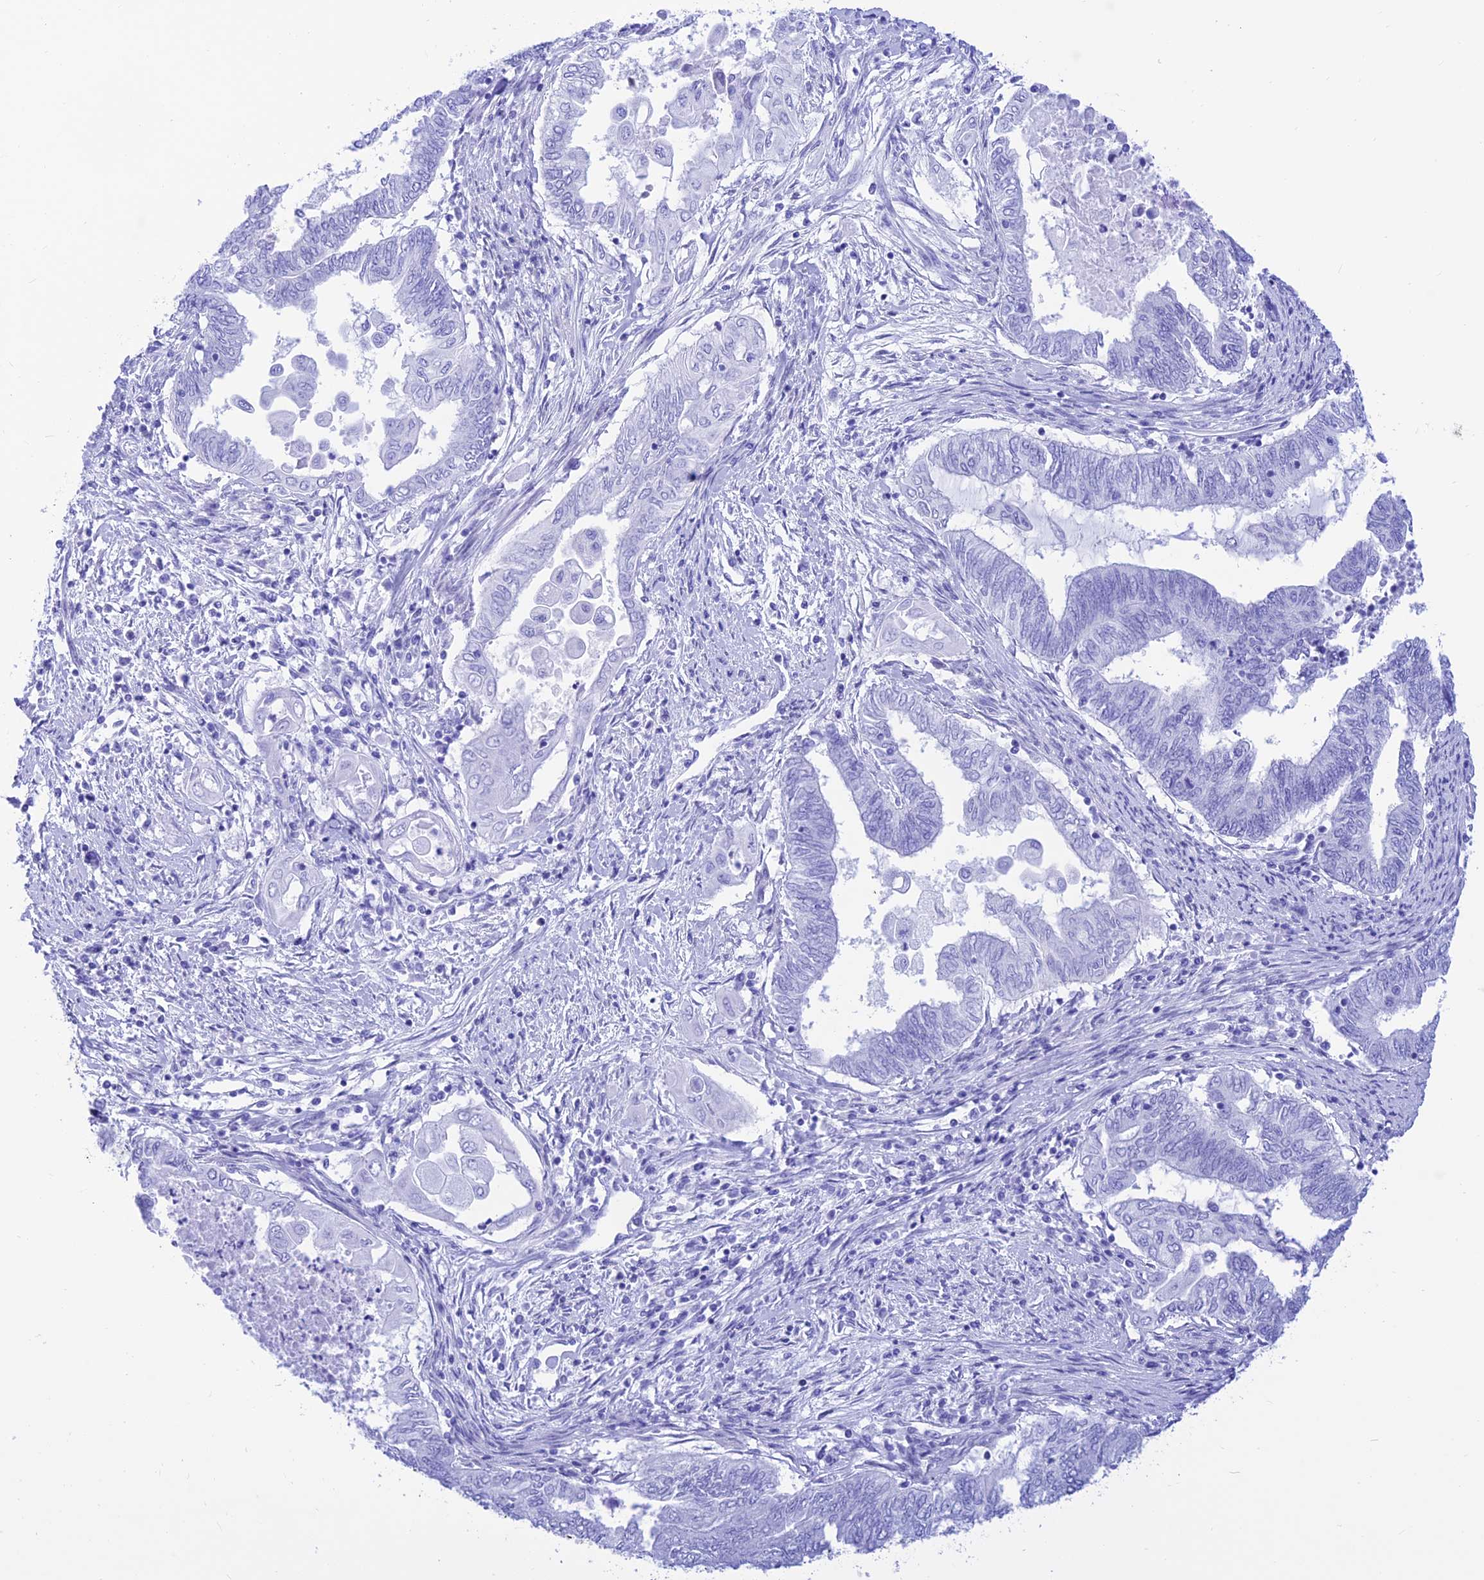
{"staining": {"intensity": "negative", "quantity": "none", "location": "none"}, "tissue": "endometrial cancer", "cell_type": "Tumor cells", "image_type": "cancer", "snomed": [{"axis": "morphology", "description": "Adenocarcinoma, NOS"}, {"axis": "topography", "description": "Uterus"}, {"axis": "topography", "description": "Endometrium"}], "caption": "Tumor cells show no significant expression in adenocarcinoma (endometrial).", "gene": "PRNP", "patient": {"sex": "female", "age": 70}}